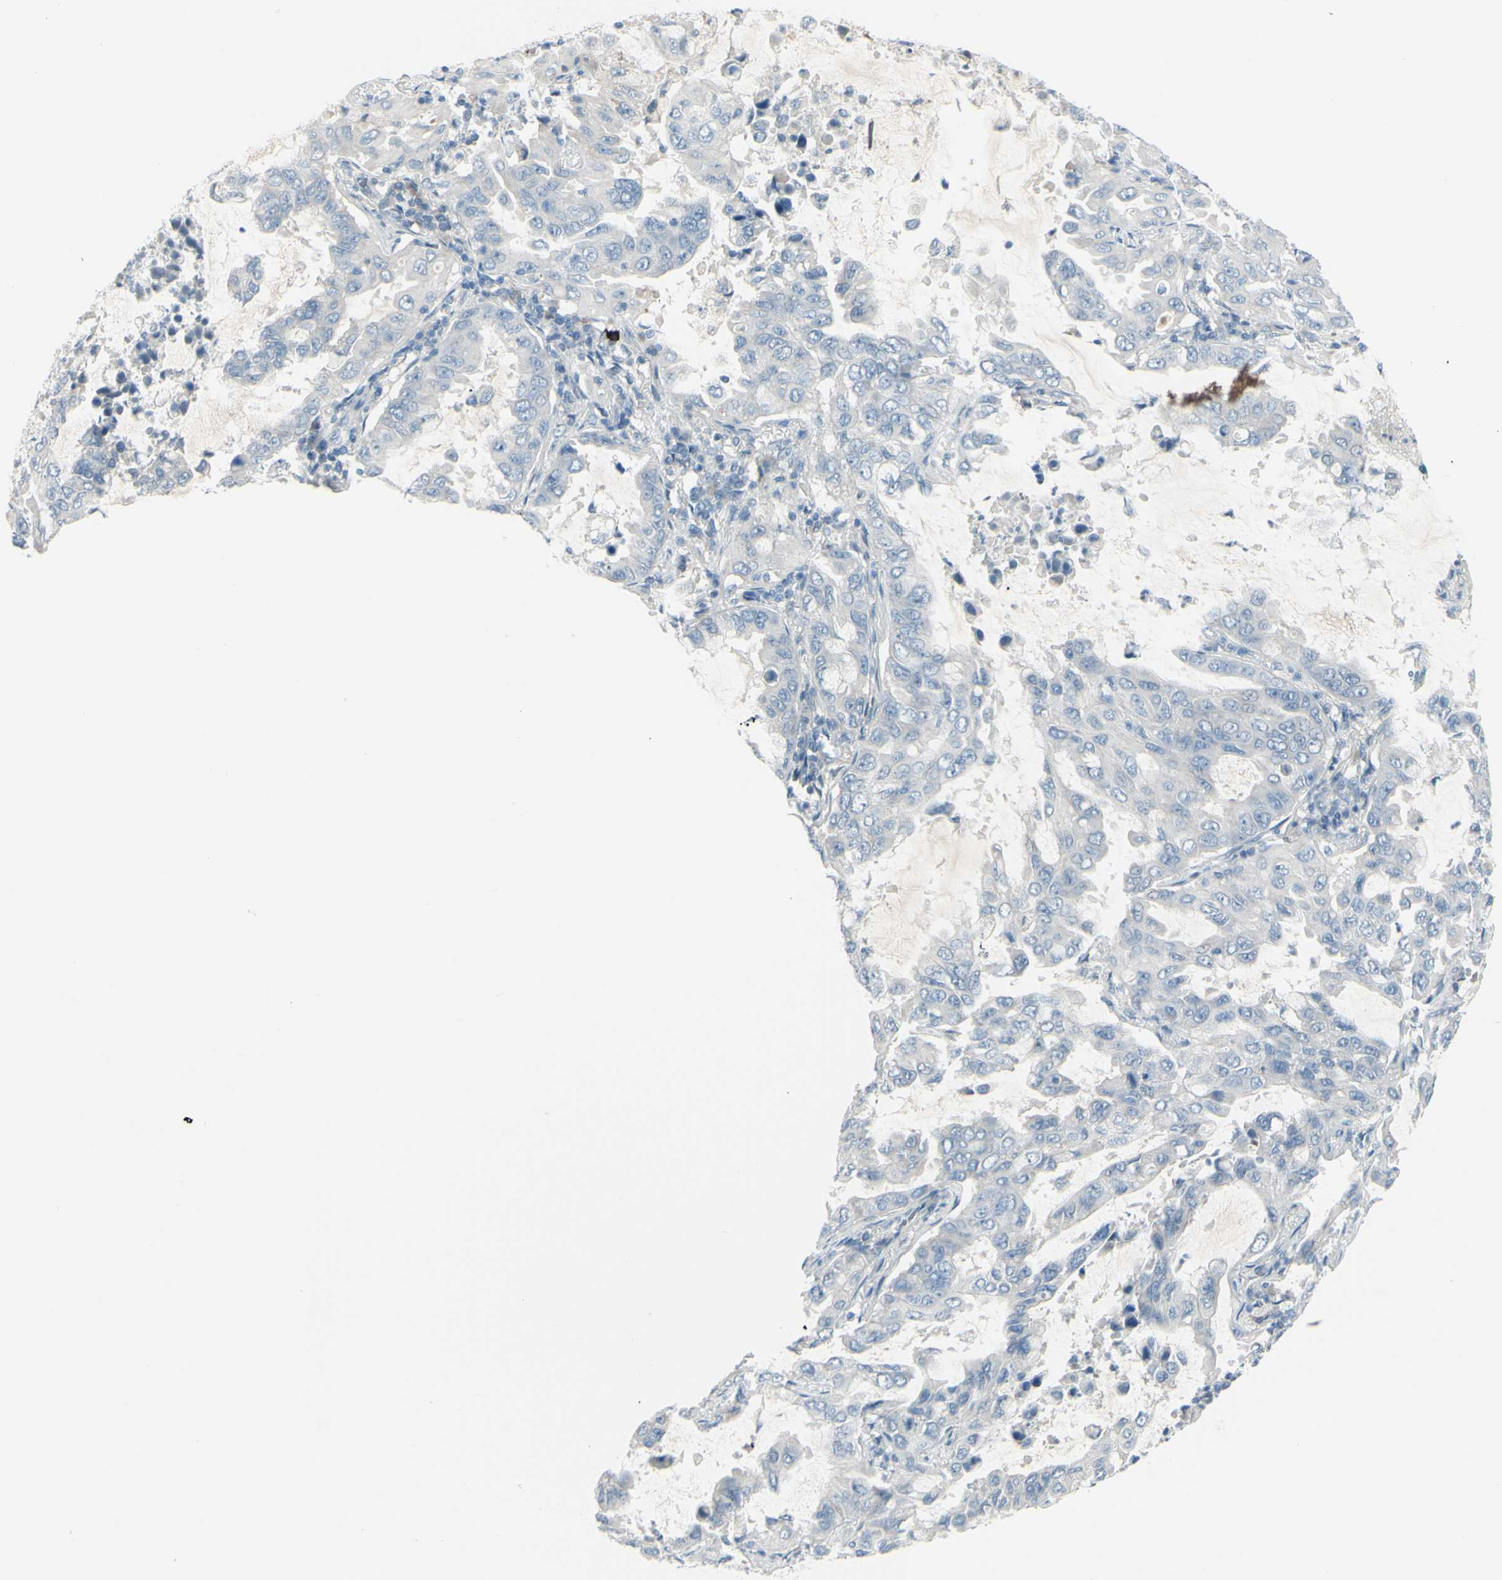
{"staining": {"intensity": "negative", "quantity": "none", "location": "none"}, "tissue": "lung cancer", "cell_type": "Tumor cells", "image_type": "cancer", "snomed": [{"axis": "morphology", "description": "Adenocarcinoma, NOS"}, {"axis": "topography", "description": "Lung"}], "caption": "Immunohistochemical staining of human lung cancer (adenocarcinoma) shows no significant staining in tumor cells. (Brightfield microscopy of DAB immunohistochemistry (IHC) at high magnification).", "gene": "GPR34", "patient": {"sex": "male", "age": 64}}